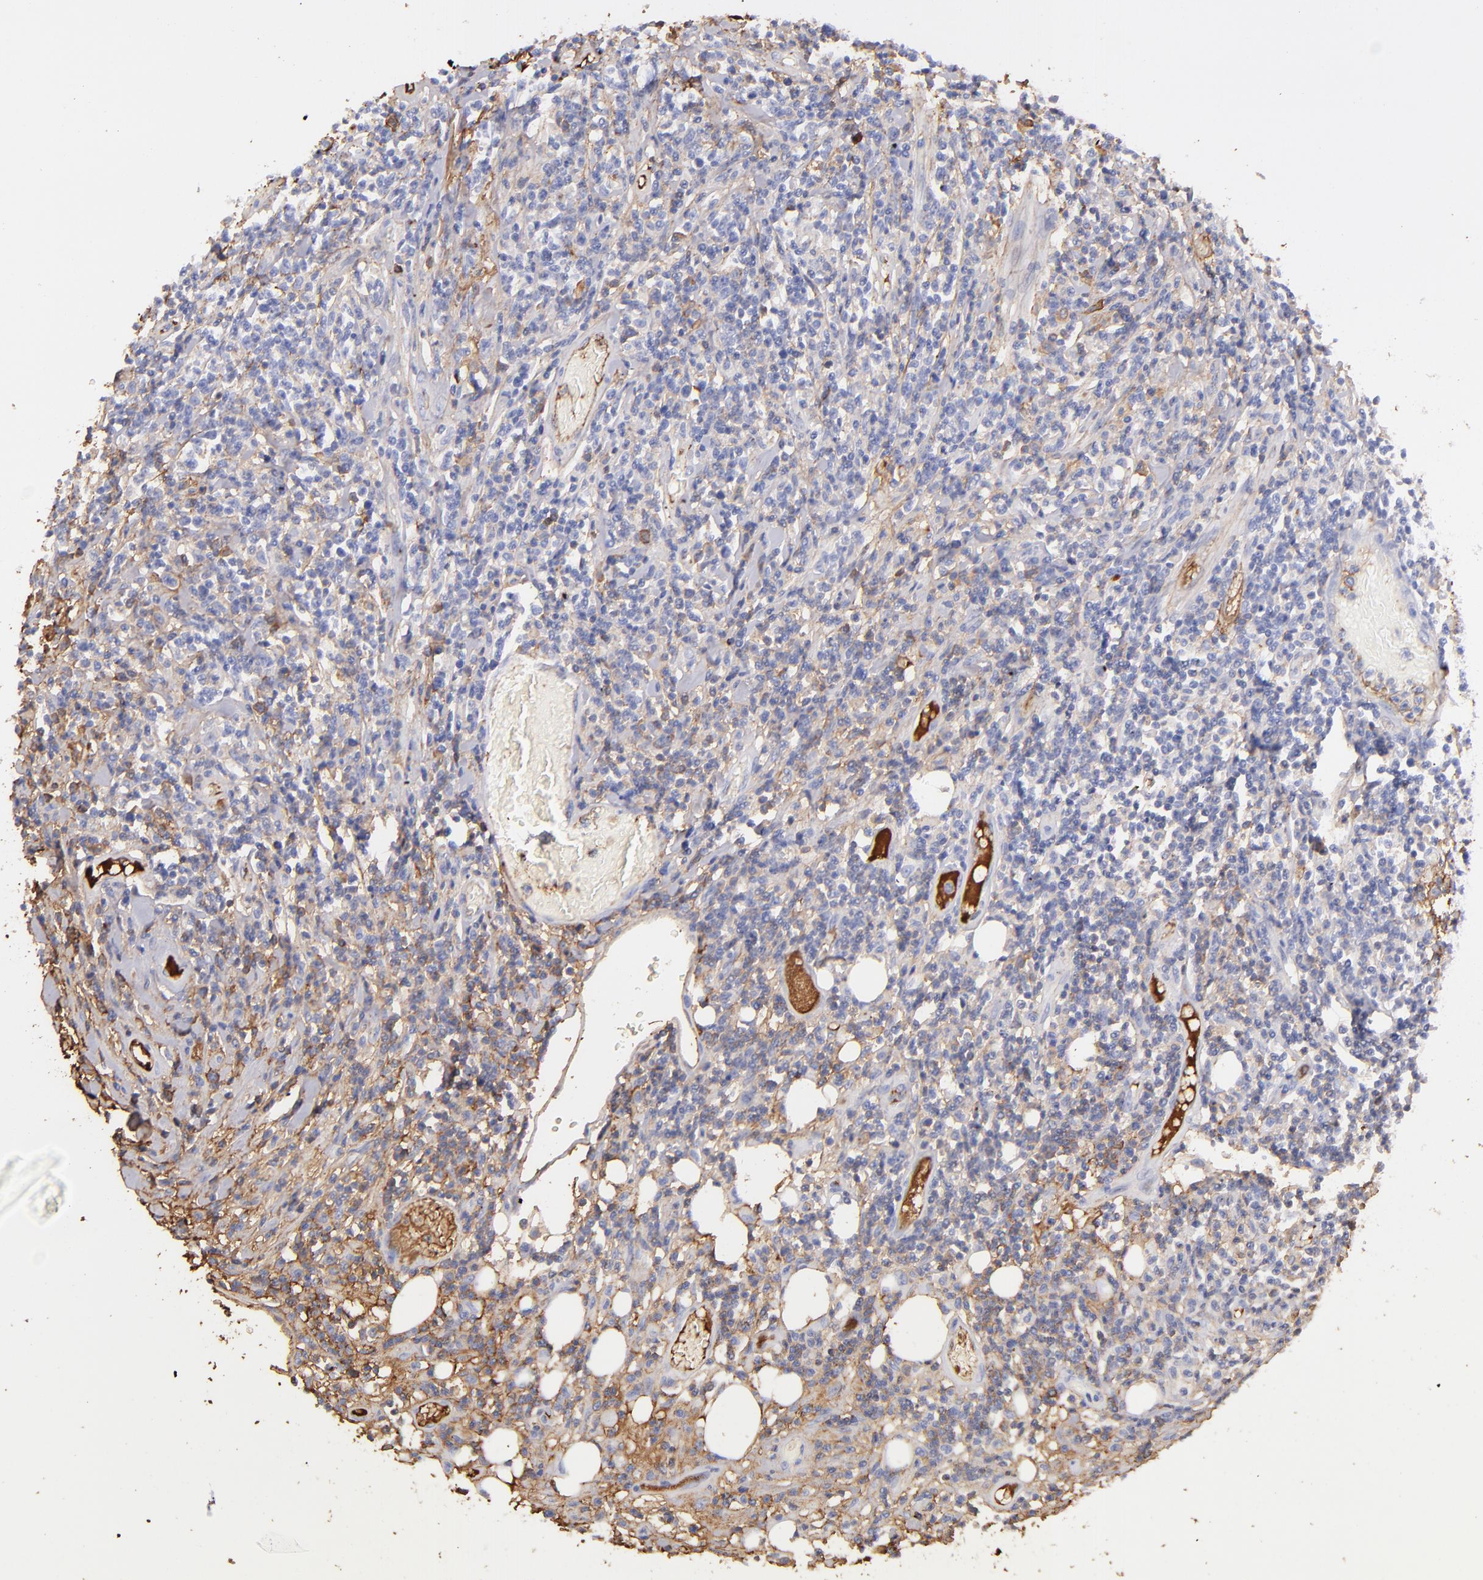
{"staining": {"intensity": "negative", "quantity": "none", "location": "none"}, "tissue": "lymphoma", "cell_type": "Tumor cells", "image_type": "cancer", "snomed": [{"axis": "morphology", "description": "Malignant lymphoma, non-Hodgkin's type, High grade"}, {"axis": "topography", "description": "Colon"}], "caption": "Immunohistochemistry (IHC) of human high-grade malignant lymphoma, non-Hodgkin's type reveals no staining in tumor cells.", "gene": "FGB", "patient": {"sex": "male", "age": 82}}